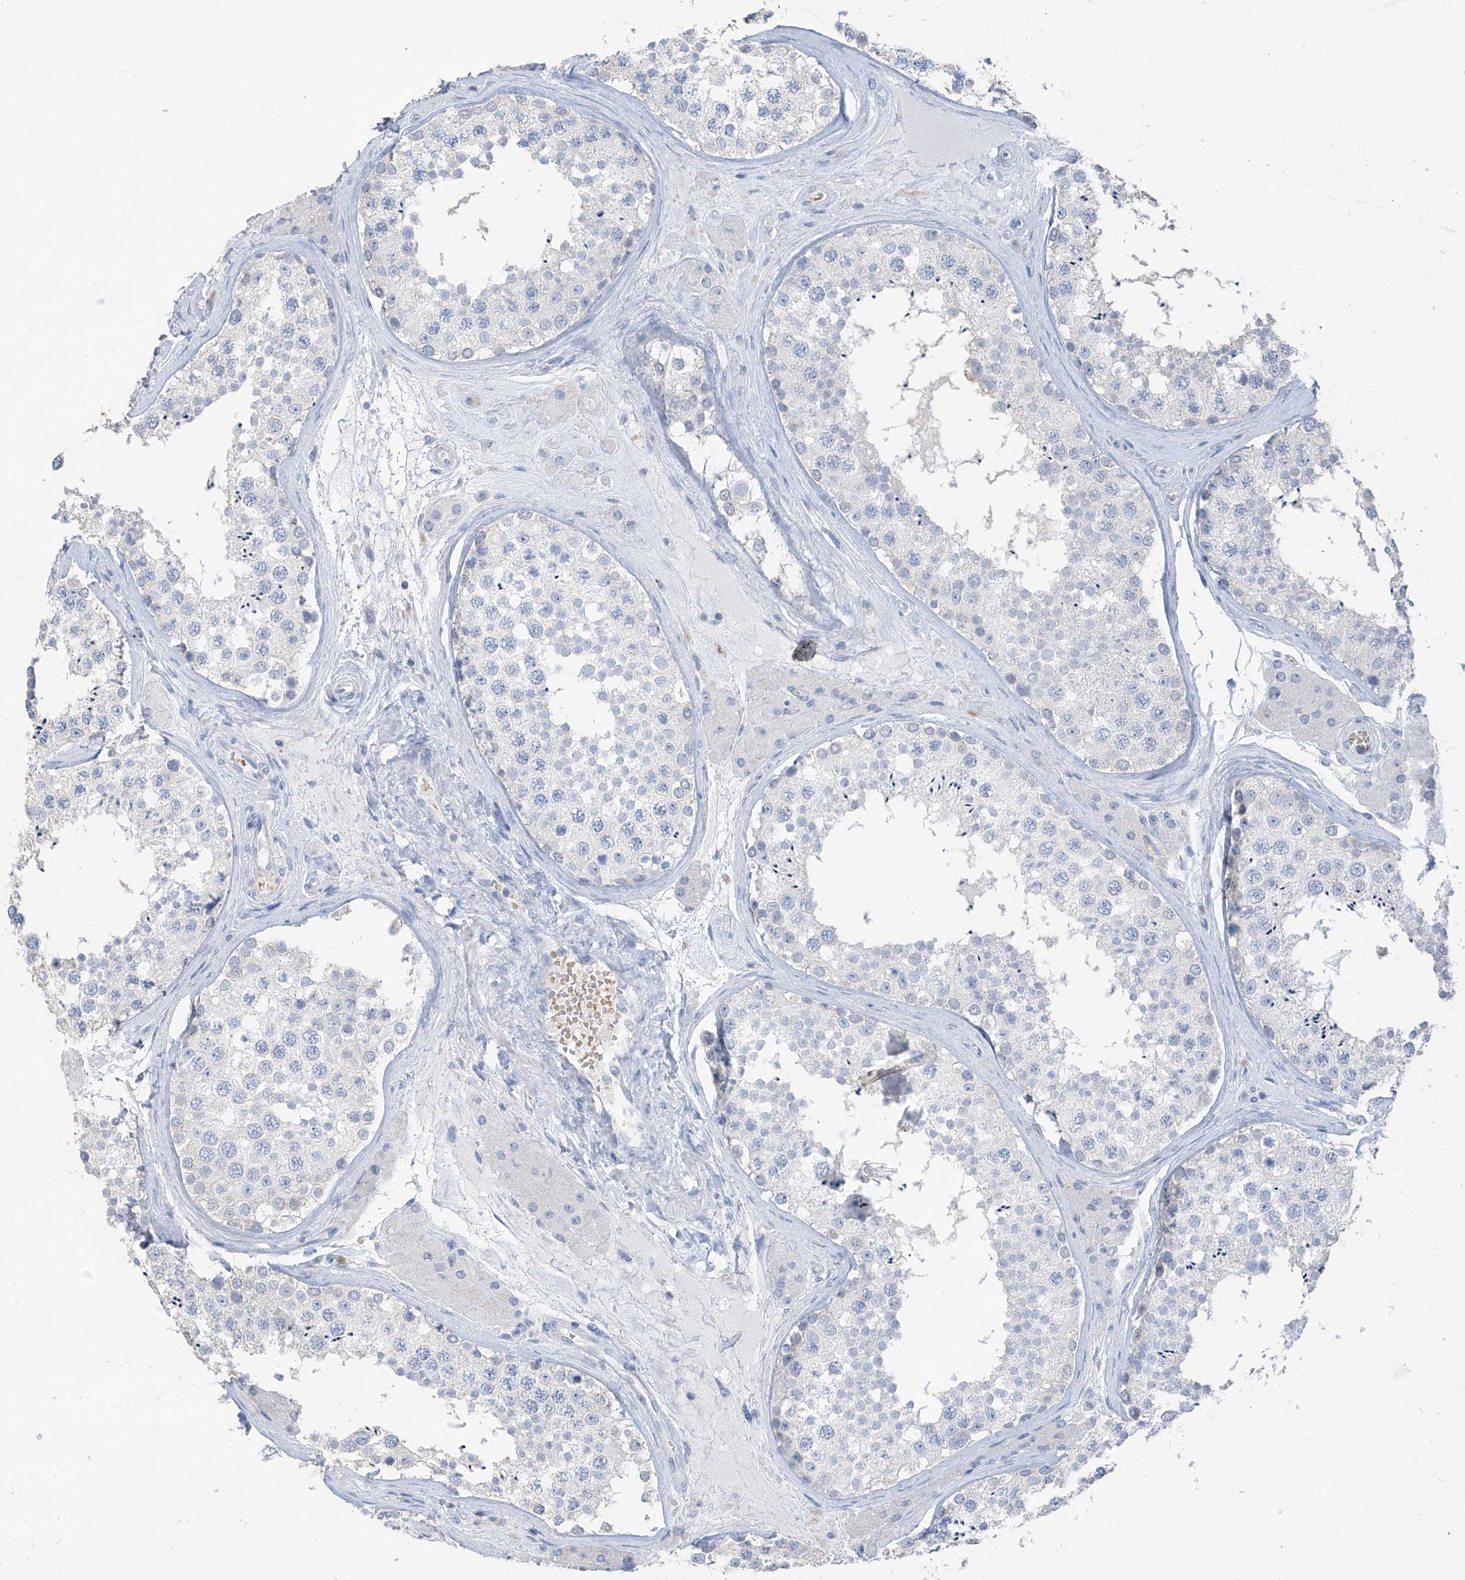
{"staining": {"intensity": "negative", "quantity": "none", "location": "none"}, "tissue": "testis", "cell_type": "Cells in seminiferous ducts", "image_type": "normal", "snomed": [{"axis": "morphology", "description": "Normal tissue, NOS"}, {"axis": "topography", "description": "Testis"}], "caption": "Photomicrograph shows no significant protein positivity in cells in seminiferous ducts of normal testis.", "gene": "PAFAH1B3", "patient": {"sex": "male", "age": 46}}